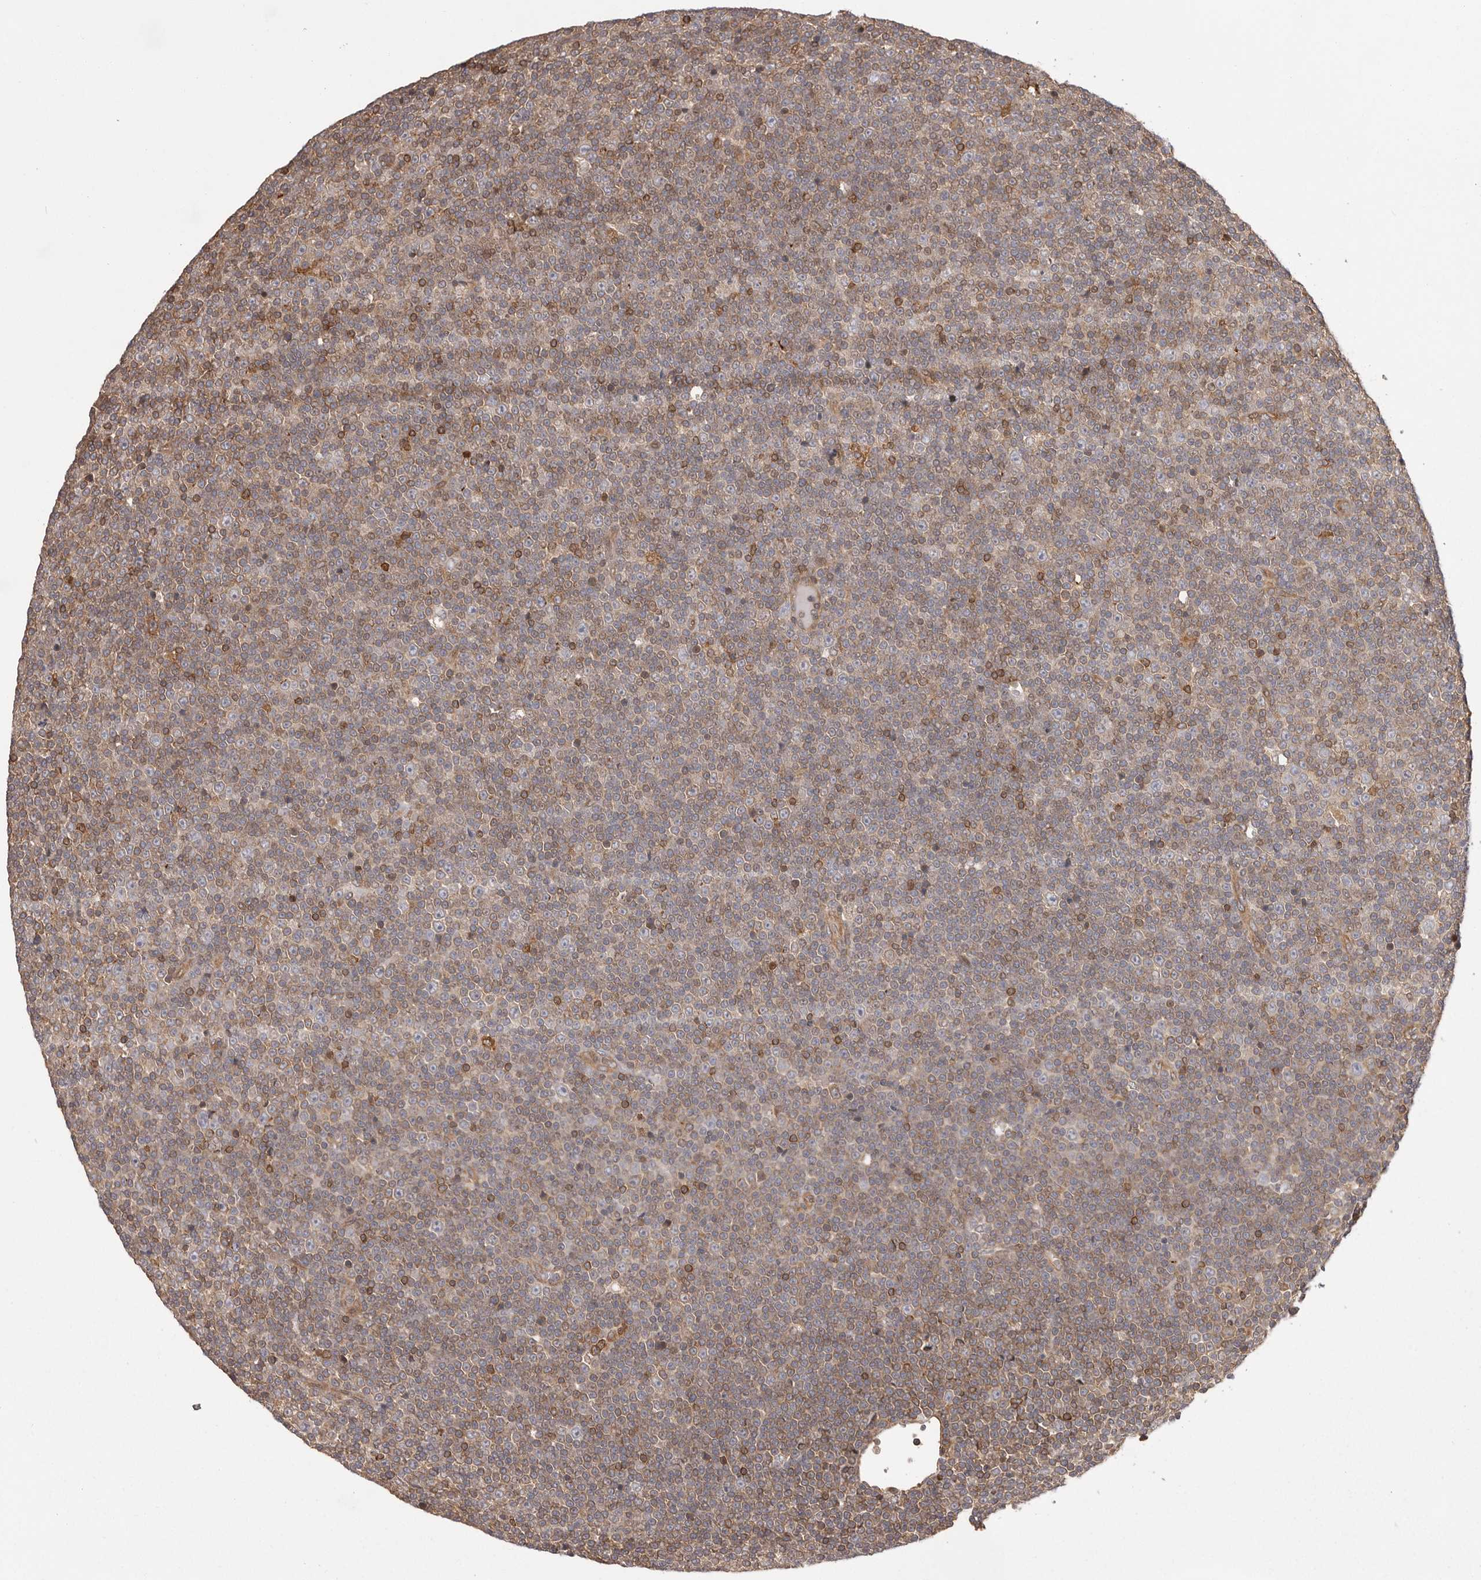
{"staining": {"intensity": "moderate", "quantity": "25%-75%", "location": "cytoplasmic/membranous"}, "tissue": "lymphoma", "cell_type": "Tumor cells", "image_type": "cancer", "snomed": [{"axis": "morphology", "description": "Malignant lymphoma, non-Hodgkin's type, Low grade"}, {"axis": "topography", "description": "Lymph node"}], "caption": "Lymphoma tissue demonstrates moderate cytoplasmic/membranous positivity in approximately 25%-75% of tumor cells, visualized by immunohistochemistry.", "gene": "NFKBIA", "patient": {"sex": "female", "age": 67}}